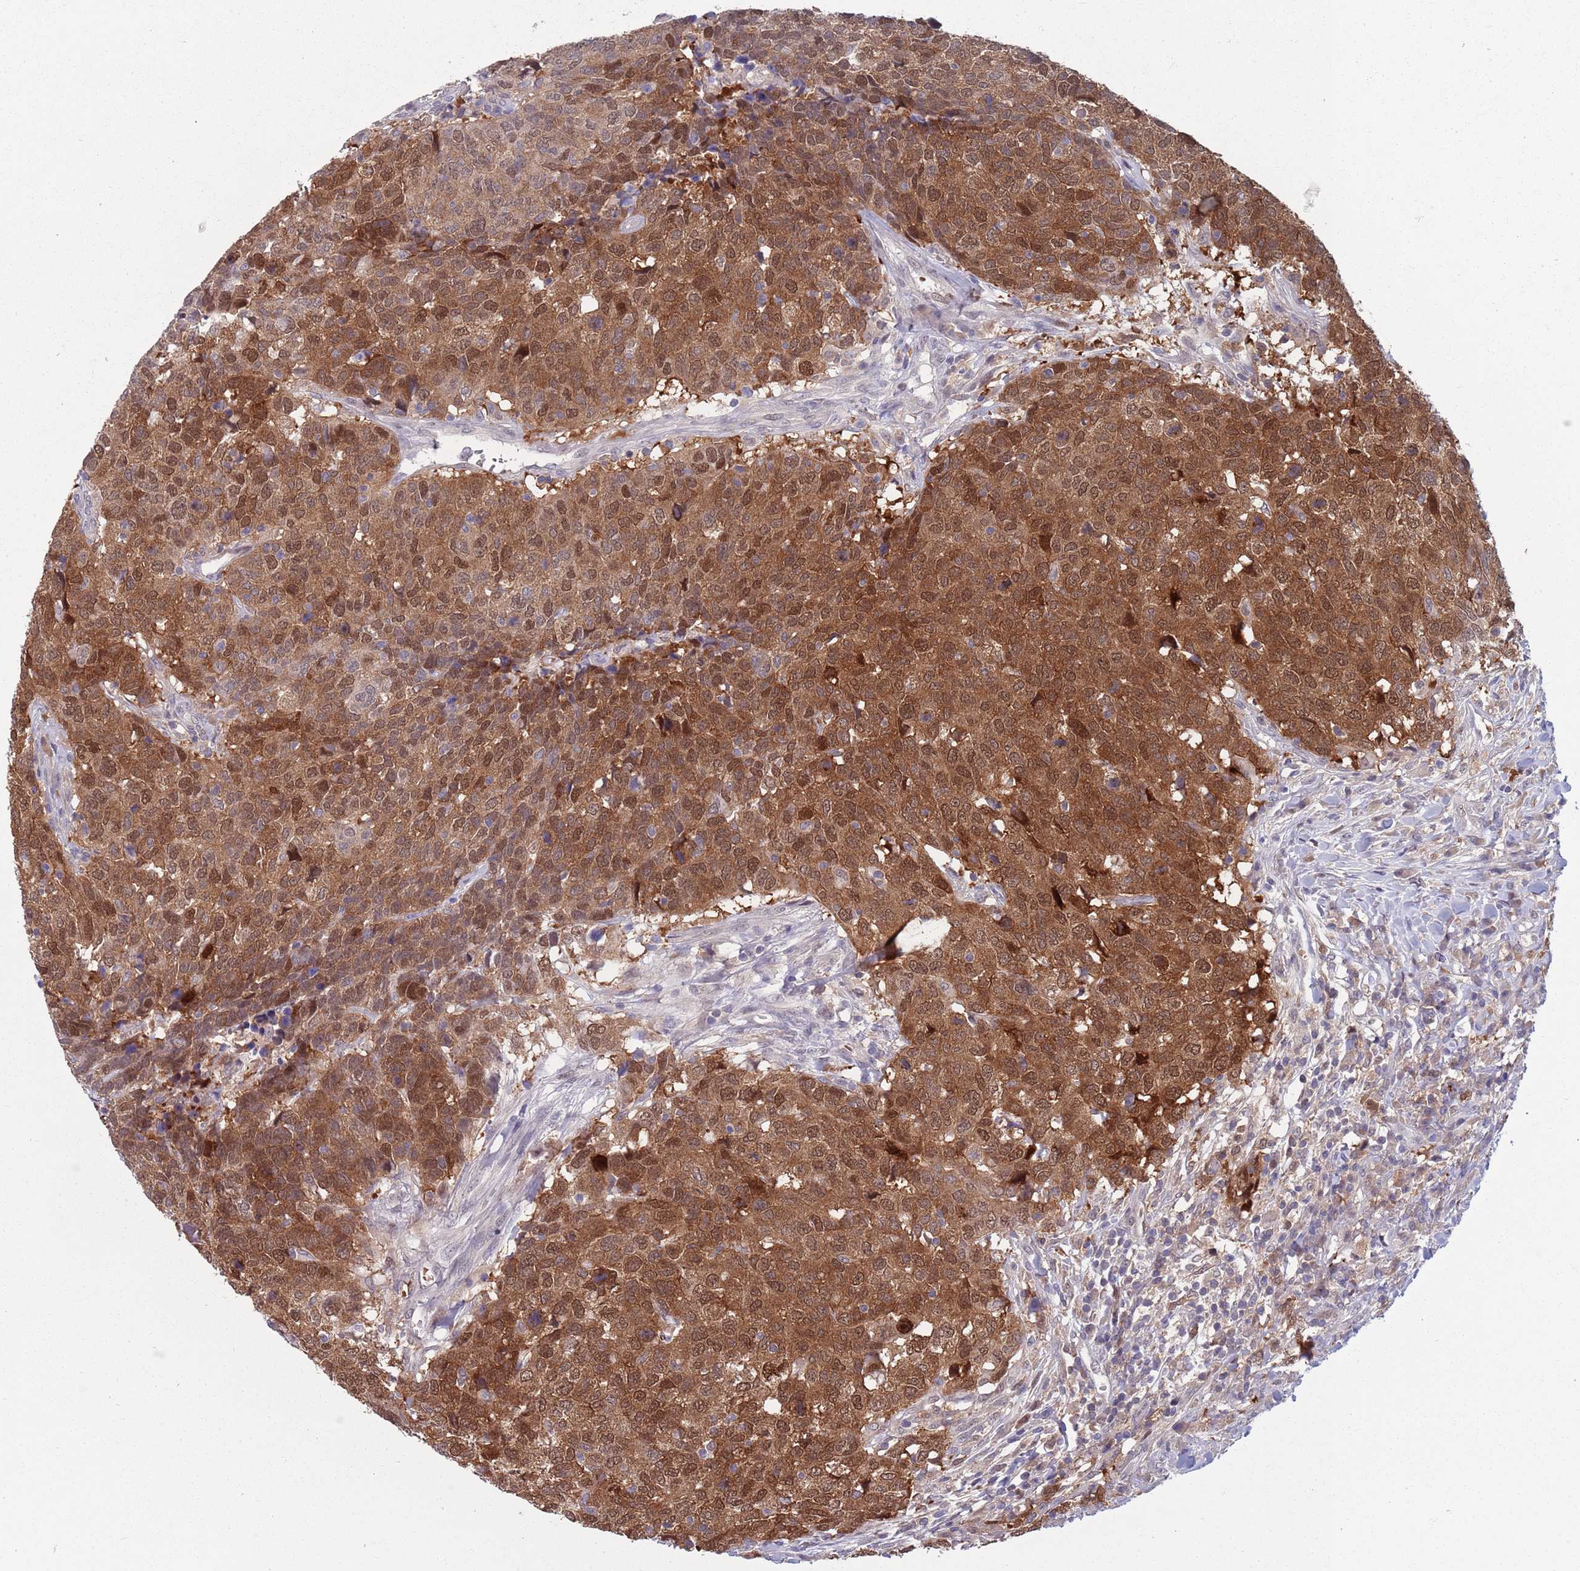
{"staining": {"intensity": "moderate", "quantity": ">75%", "location": "cytoplasmic/membranous,nuclear"}, "tissue": "head and neck cancer", "cell_type": "Tumor cells", "image_type": "cancer", "snomed": [{"axis": "morphology", "description": "Normal tissue, NOS"}, {"axis": "morphology", "description": "Squamous cell carcinoma, NOS"}, {"axis": "topography", "description": "Skeletal muscle"}, {"axis": "topography", "description": "Vascular tissue"}, {"axis": "topography", "description": "Peripheral nerve tissue"}, {"axis": "topography", "description": "Head-Neck"}], "caption": "Immunohistochemistry (DAB (3,3'-diaminobenzidine)) staining of human head and neck cancer demonstrates moderate cytoplasmic/membranous and nuclear protein expression in approximately >75% of tumor cells. (DAB = brown stain, brightfield microscopy at high magnification).", "gene": "CLNS1A", "patient": {"sex": "male", "age": 66}}